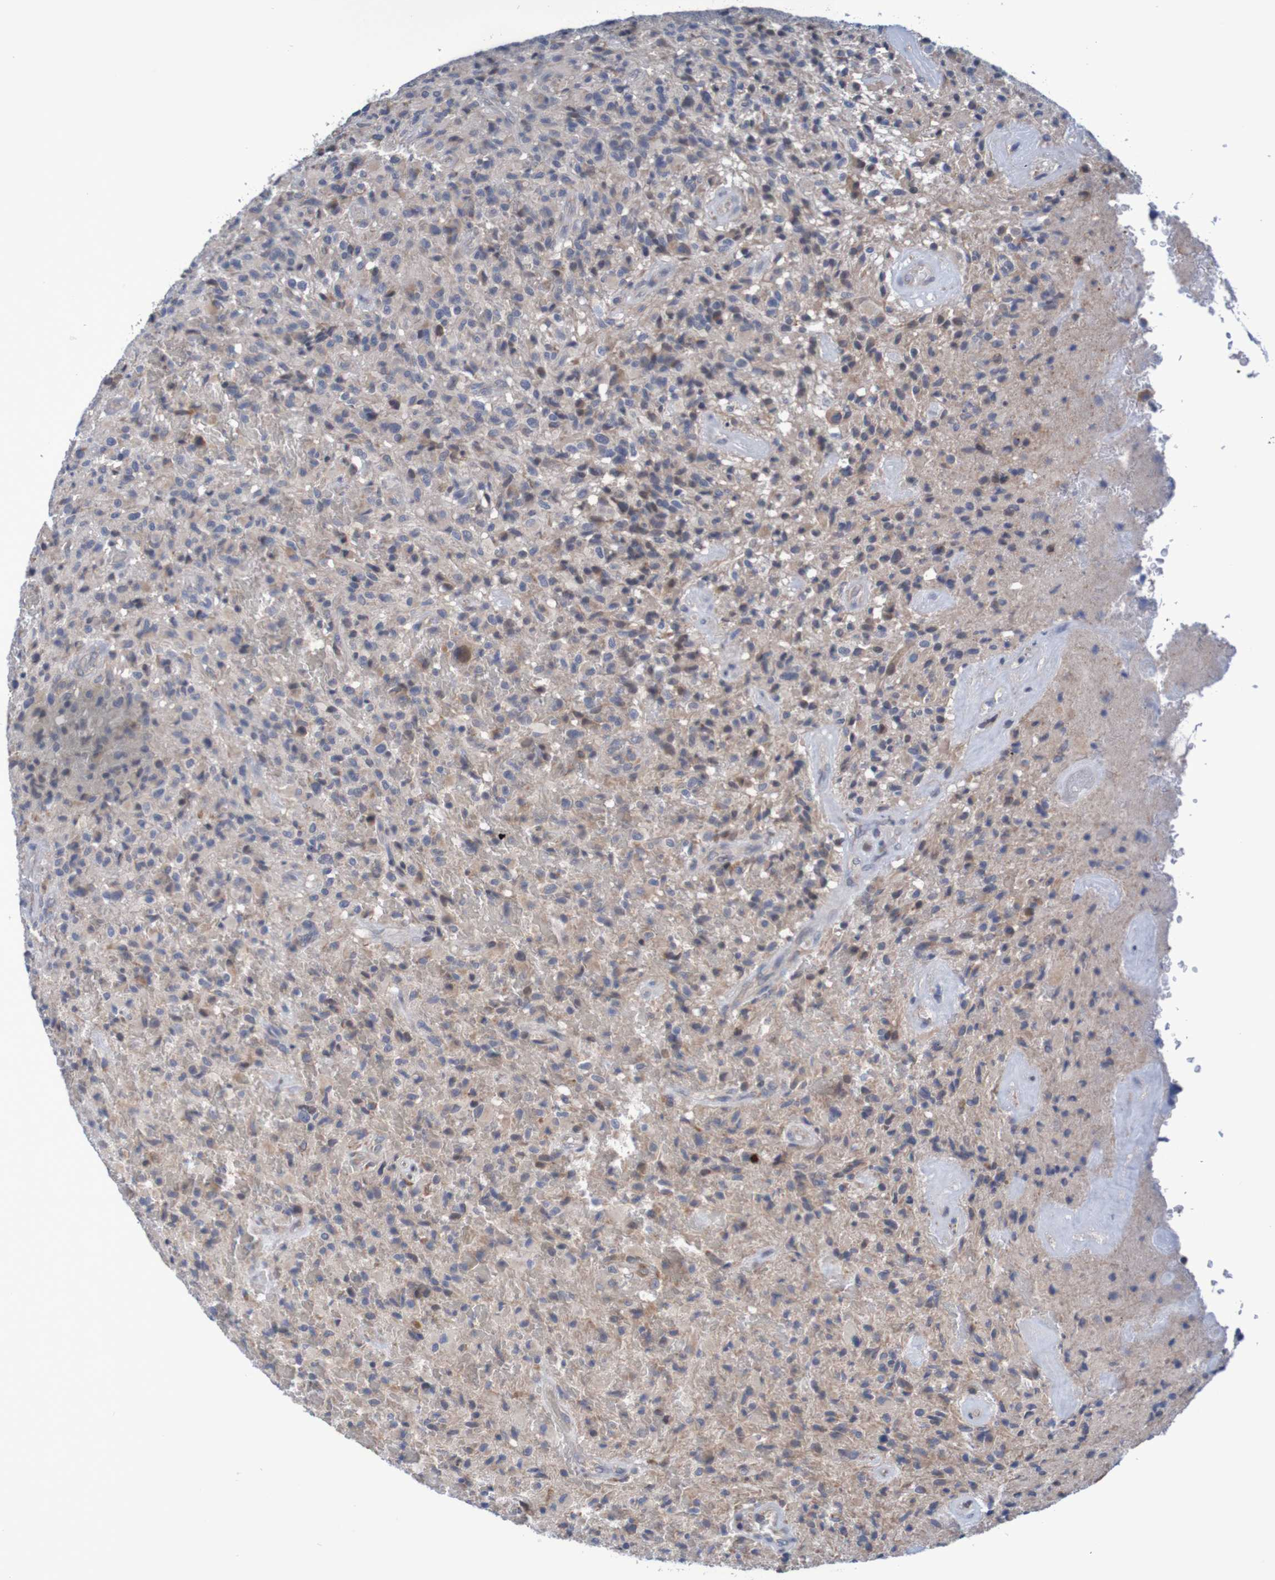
{"staining": {"intensity": "weak", "quantity": "<25%", "location": "cytoplasmic/membranous"}, "tissue": "glioma", "cell_type": "Tumor cells", "image_type": "cancer", "snomed": [{"axis": "morphology", "description": "Glioma, malignant, High grade"}, {"axis": "topography", "description": "Brain"}], "caption": "High power microscopy micrograph of an immunohistochemistry (IHC) histopathology image of high-grade glioma (malignant), revealing no significant expression in tumor cells.", "gene": "CLDN18", "patient": {"sex": "male", "age": 71}}